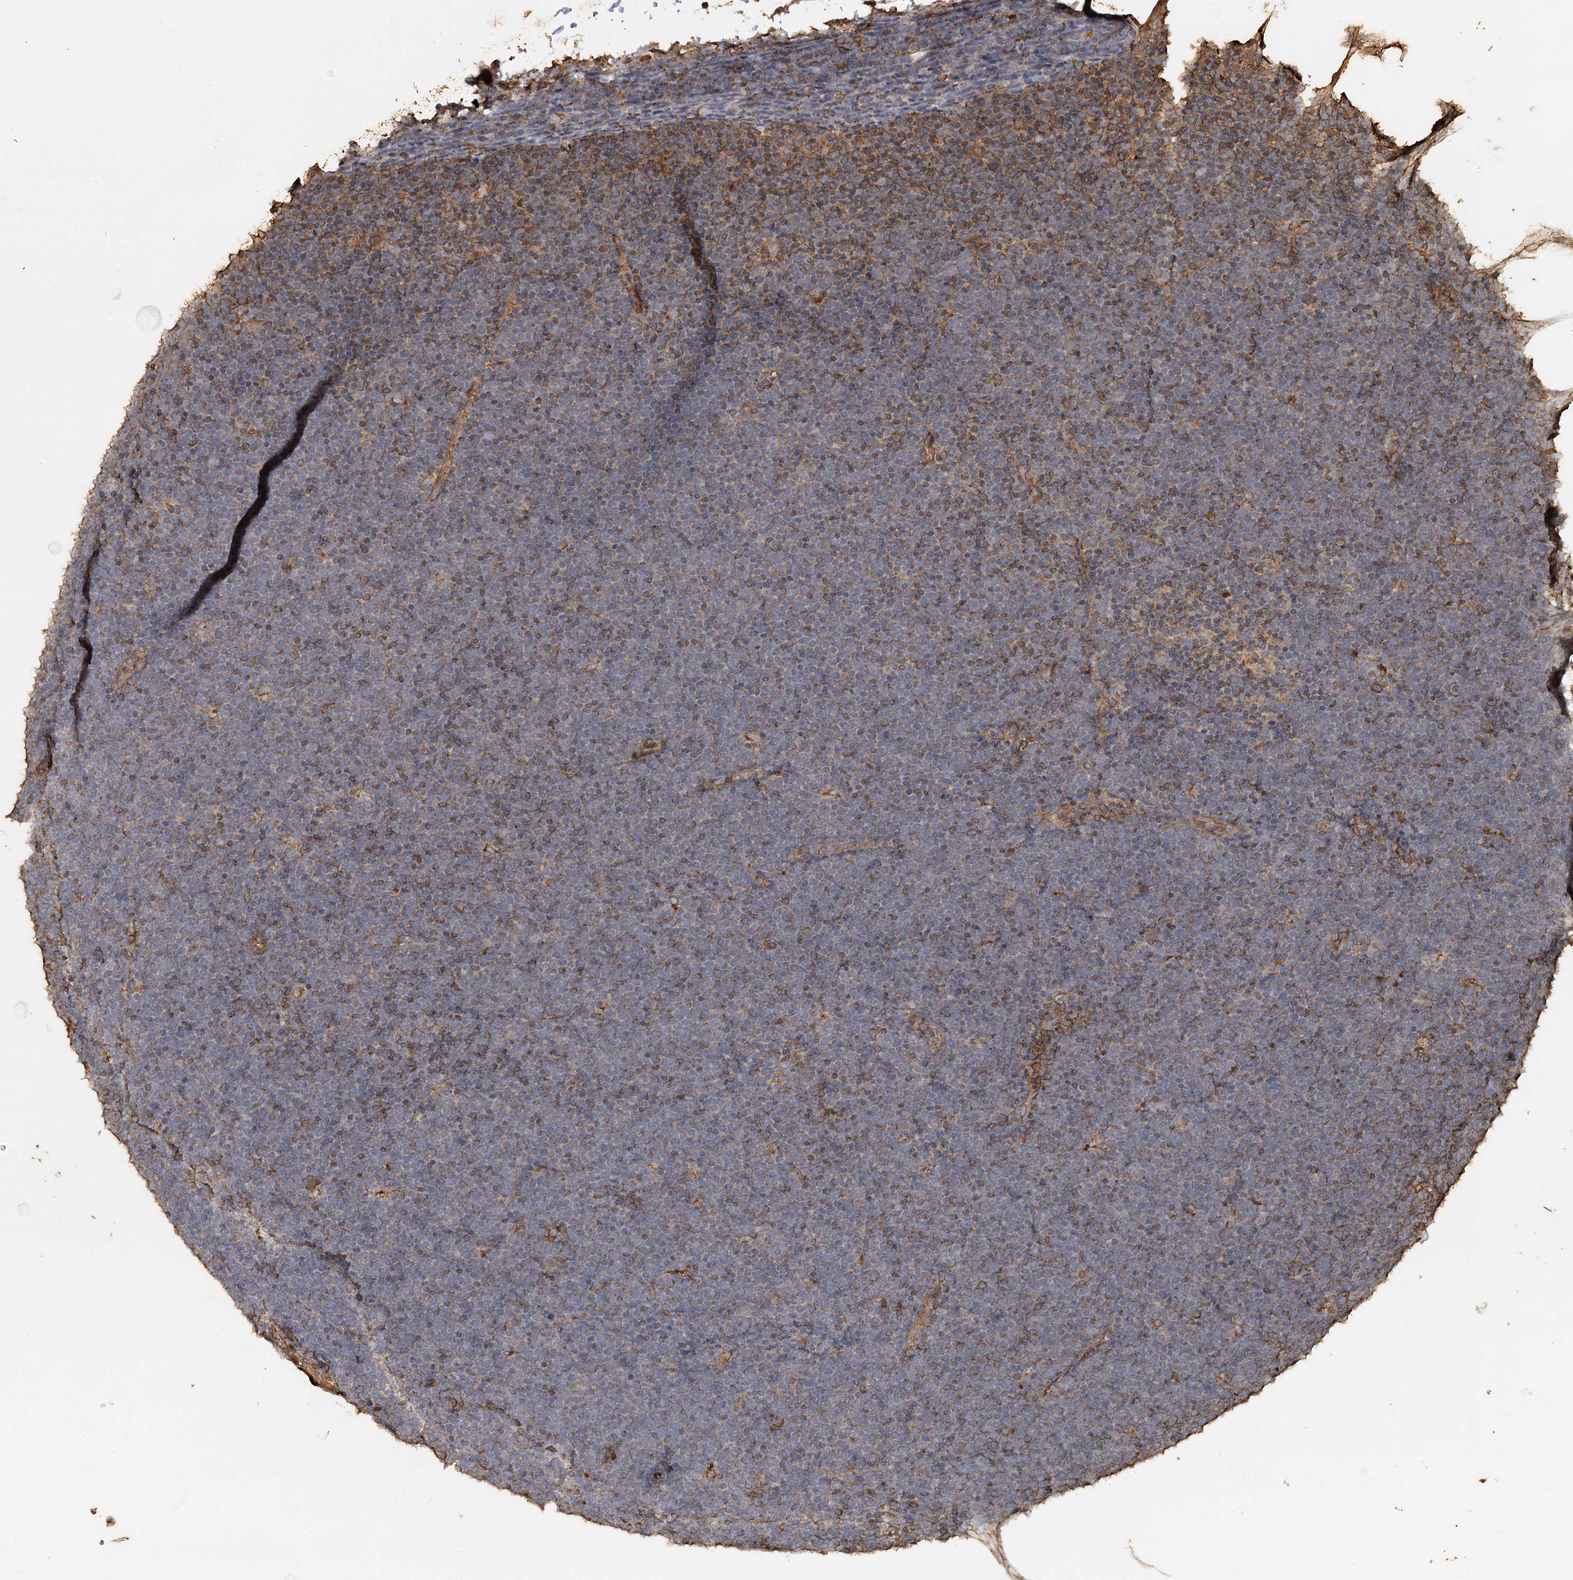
{"staining": {"intensity": "moderate", "quantity": "<25%", "location": "cytoplasmic/membranous"}, "tissue": "lymphoma", "cell_type": "Tumor cells", "image_type": "cancer", "snomed": [{"axis": "morphology", "description": "Malignant lymphoma, non-Hodgkin's type, High grade"}, {"axis": "topography", "description": "Lymph node"}], "caption": "Protein analysis of malignant lymphoma, non-Hodgkin's type (high-grade) tissue shows moderate cytoplasmic/membranous expression in about <25% of tumor cells.", "gene": "PIK3C2A", "patient": {"sex": "male", "age": 13}}